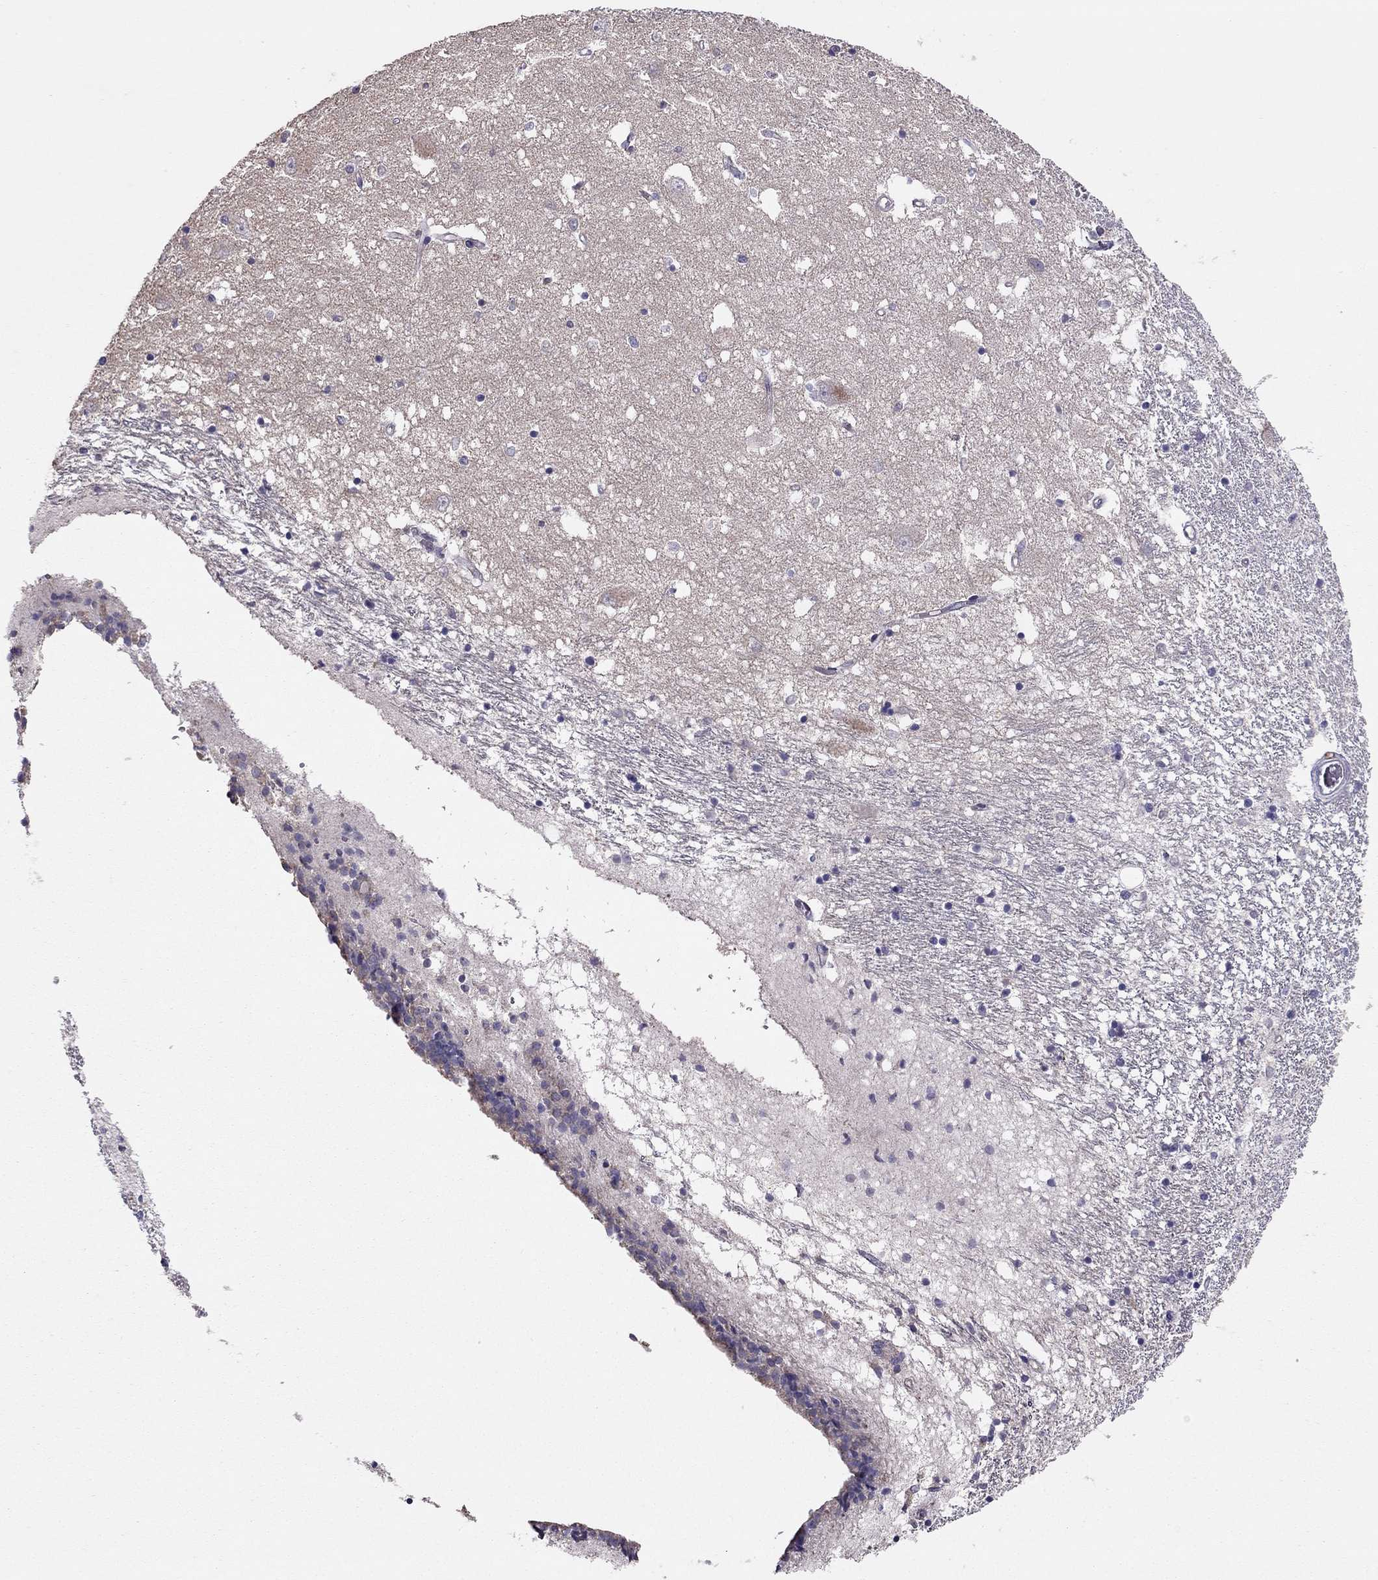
{"staining": {"intensity": "negative", "quantity": "none", "location": "none"}, "tissue": "caudate", "cell_type": "Glial cells", "image_type": "normal", "snomed": [{"axis": "morphology", "description": "Normal tissue, NOS"}, {"axis": "topography", "description": "Lateral ventricle wall"}], "caption": "There is no significant staining in glial cells of caudate. (Brightfield microscopy of DAB (3,3'-diaminobenzidine) immunohistochemistry at high magnification).", "gene": "LRIT3", "patient": {"sex": "female", "age": 71}}